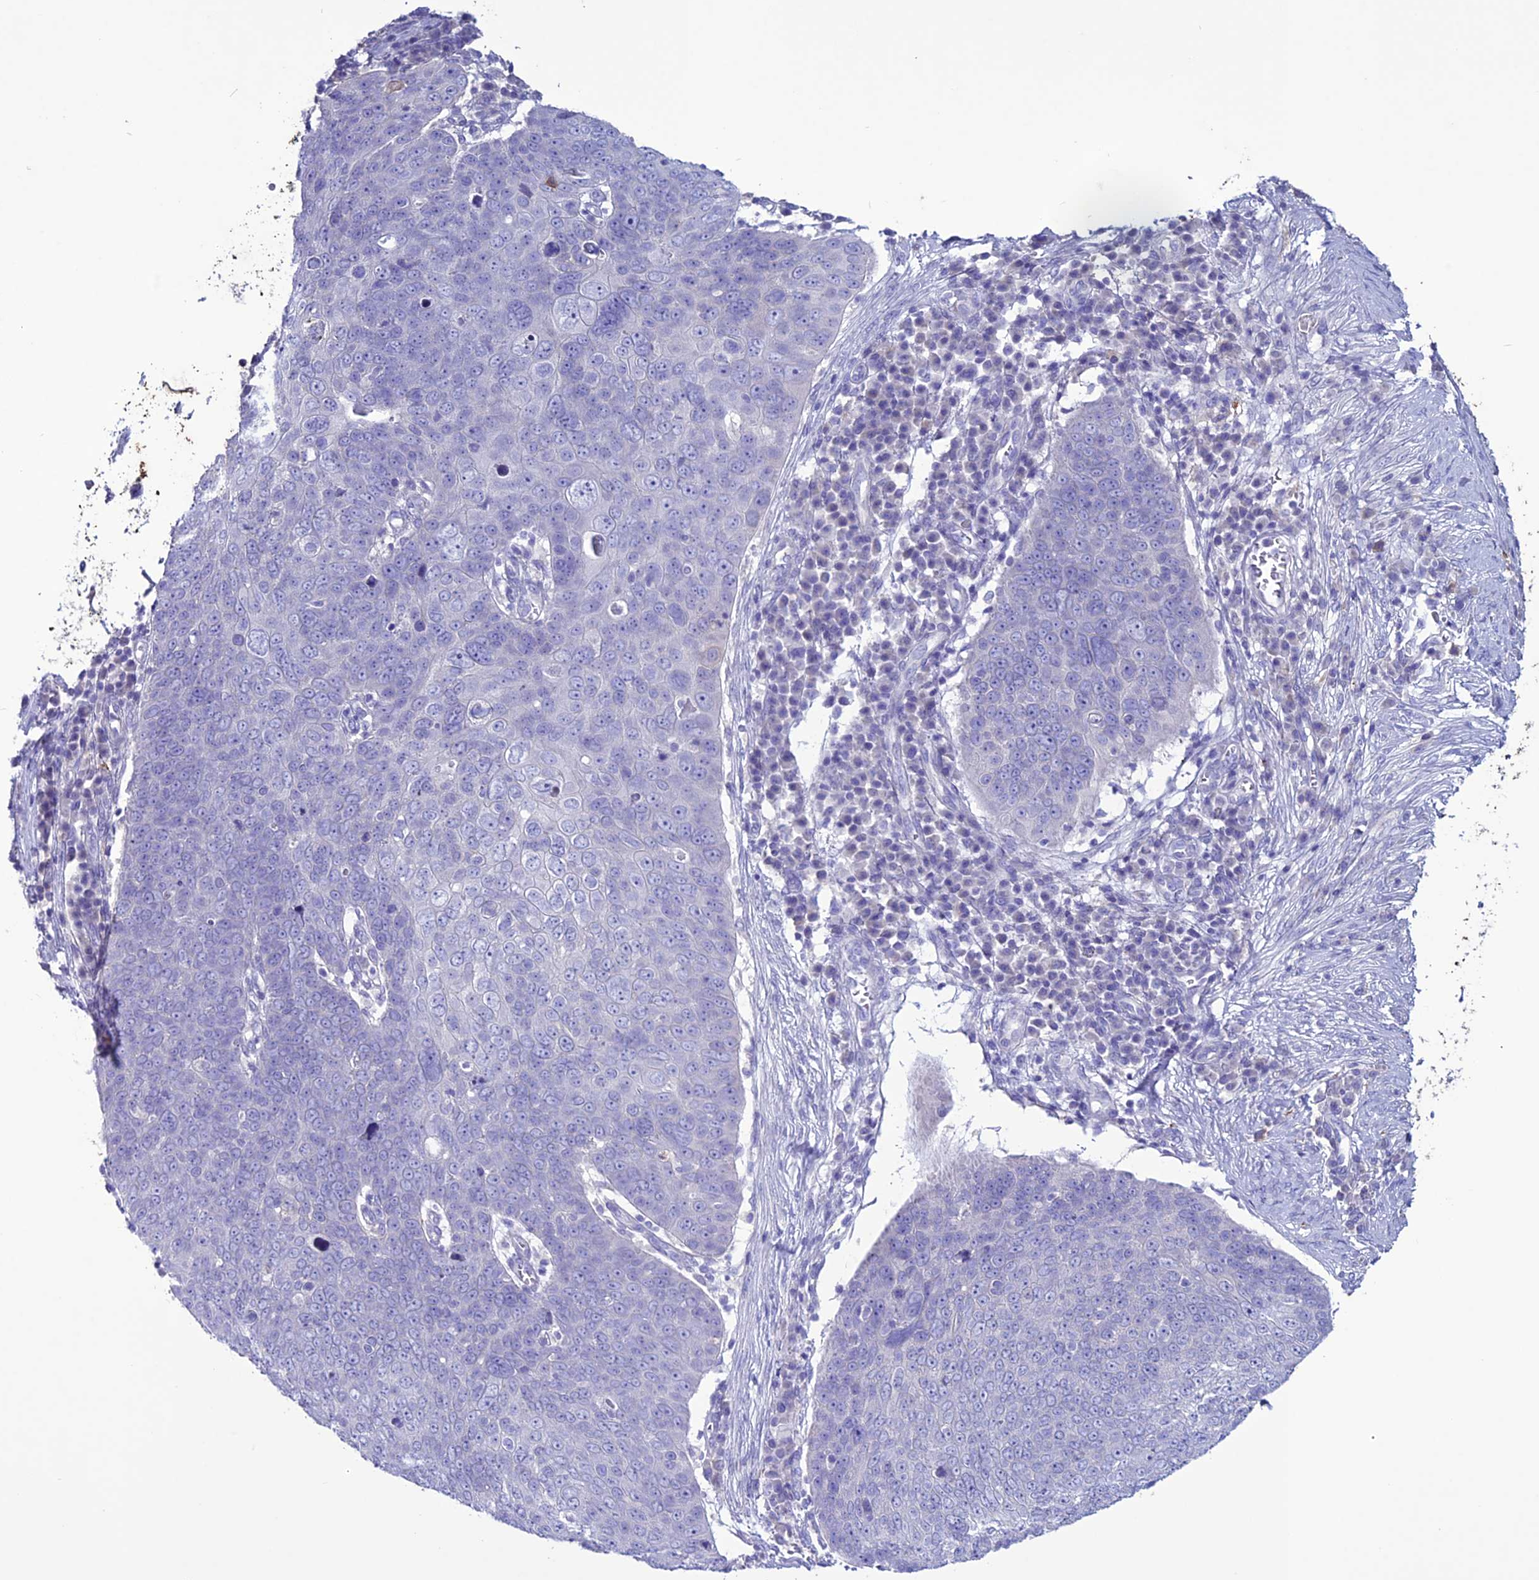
{"staining": {"intensity": "negative", "quantity": "none", "location": "none"}, "tissue": "skin cancer", "cell_type": "Tumor cells", "image_type": "cancer", "snomed": [{"axis": "morphology", "description": "Squamous cell carcinoma, NOS"}, {"axis": "topography", "description": "Skin"}], "caption": "Immunohistochemistry micrograph of skin squamous cell carcinoma stained for a protein (brown), which demonstrates no expression in tumor cells.", "gene": "CLEC2L", "patient": {"sex": "male", "age": 71}}